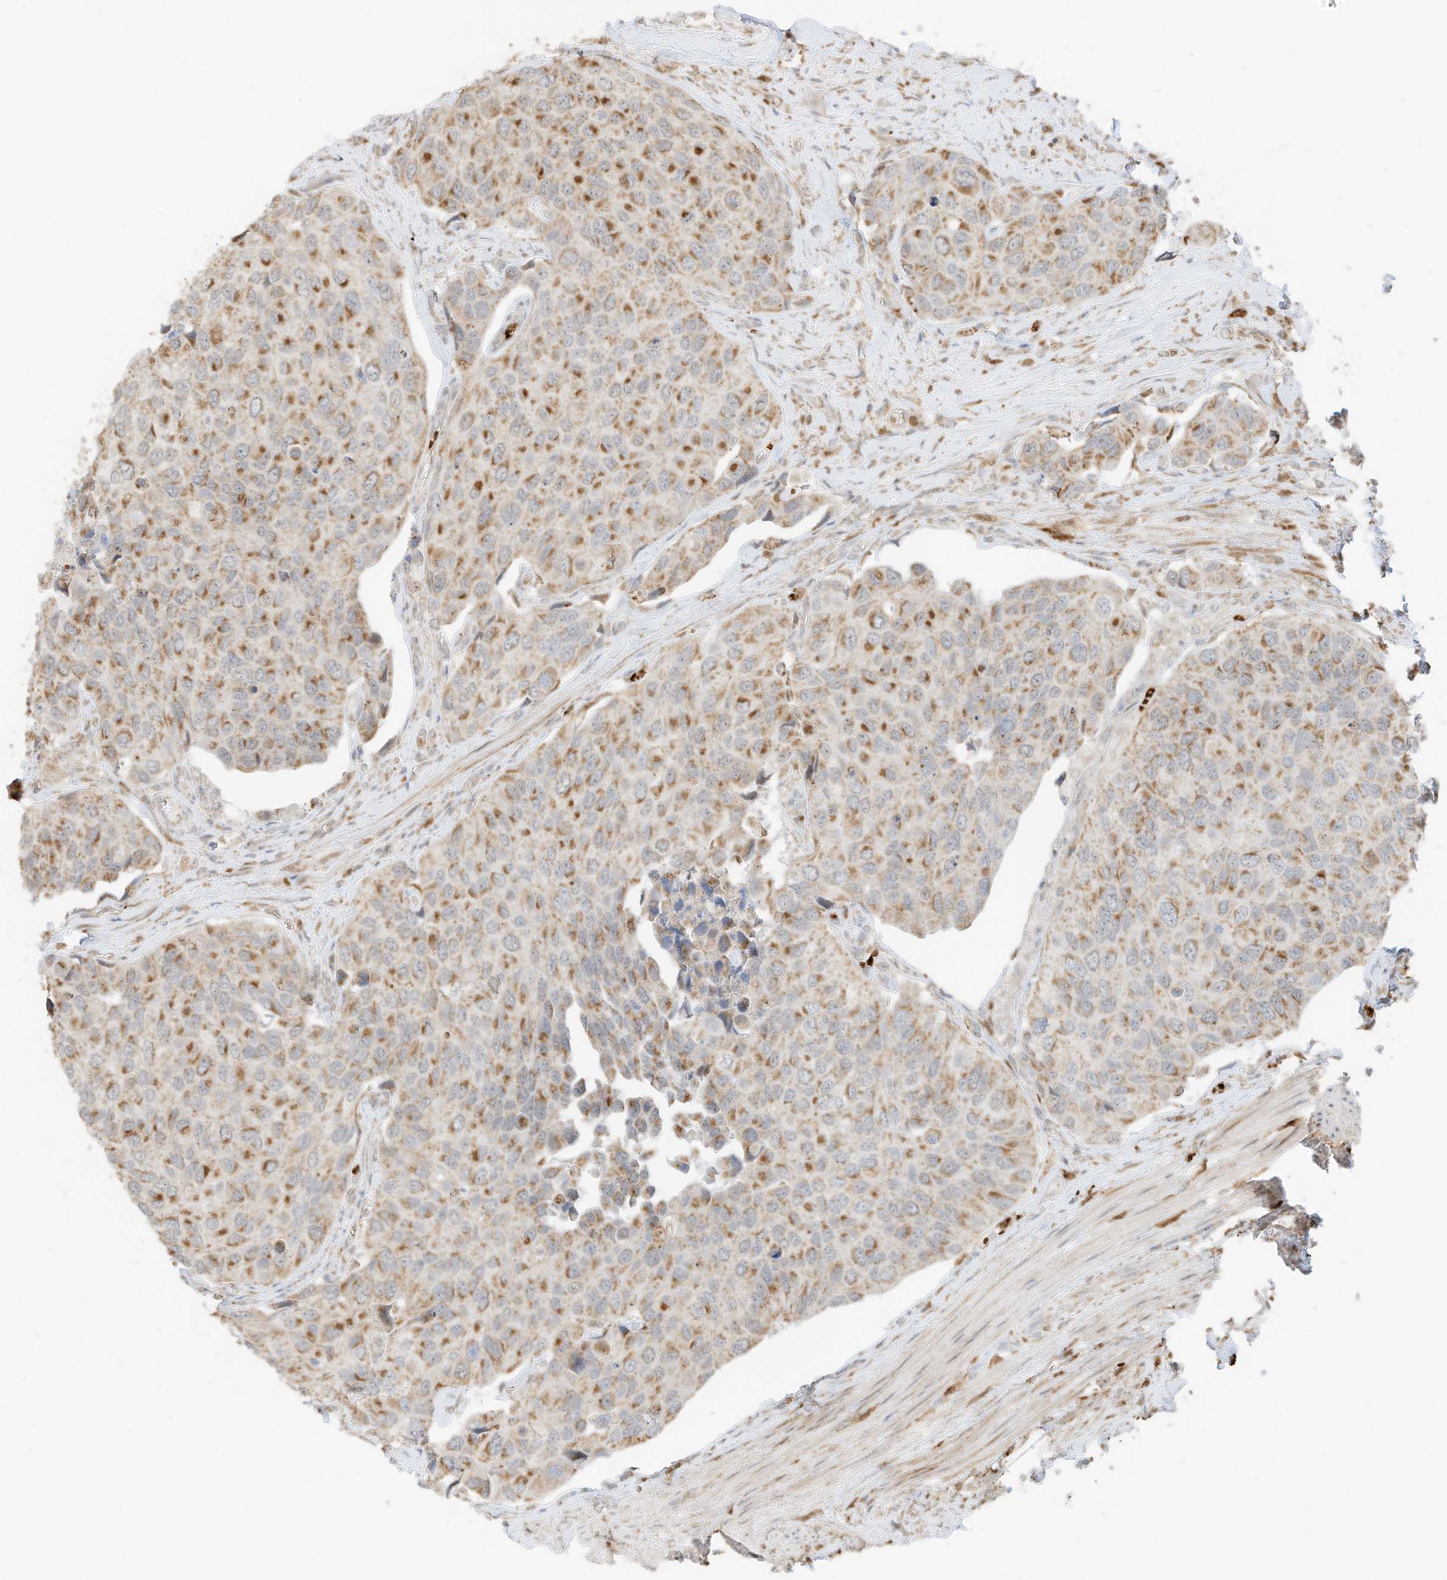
{"staining": {"intensity": "moderate", "quantity": ">75%", "location": "cytoplasmic/membranous"}, "tissue": "urothelial cancer", "cell_type": "Tumor cells", "image_type": "cancer", "snomed": [{"axis": "morphology", "description": "Urothelial carcinoma, High grade"}, {"axis": "topography", "description": "Urinary bladder"}], "caption": "The immunohistochemical stain labels moderate cytoplasmic/membranous positivity in tumor cells of urothelial carcinoma (high-grade) tissue. The staining is performed using DAB brown chromogen to label protein expression. The nuclei are counter-stained blue using hematoxylin.", "gene": "MTUS2", "patient": {"sex": "male", "age": 74}}